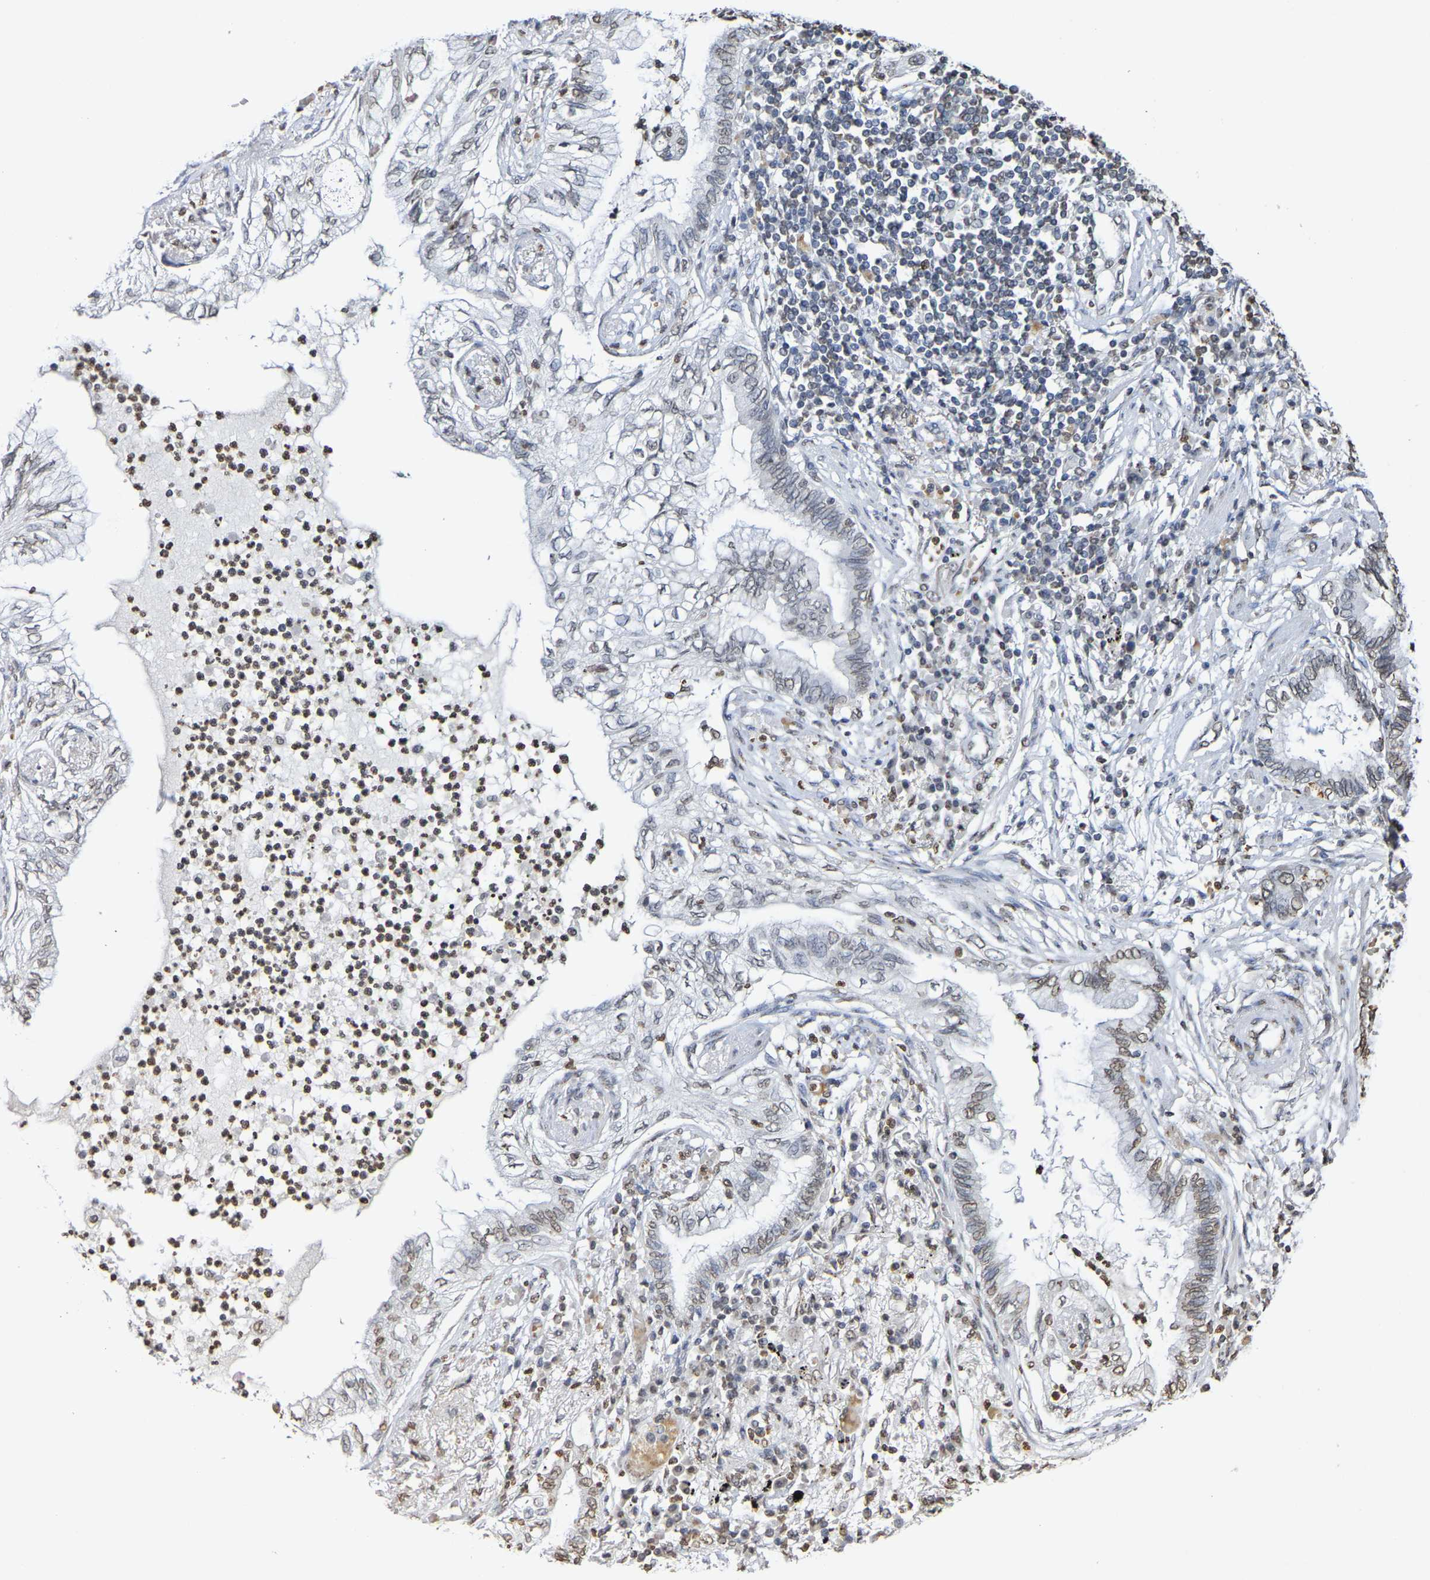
{"staining": {"intensity": "moderate", "quantity": "<25%", "location": "nuclear"}, "tissue": "lung cancer", "cell_type": "Tumor cells", "image_type": "cancer", "snomed": [{"axis": "morphology", "description": "Normal tissue, NOS"}, {"axis": "morphology", "description": "Adenocarcinoma, NOS"}, {"axis": "topography", "description": "Bronchus"}, {"axis": "topography", "description": "Lung"}], "caption": "Tumor cells display moderate nuclear expression in about <25% of cells in lung cancer.", "gene": "ATF4", "patient": {"sex": "female", "age": 70}}